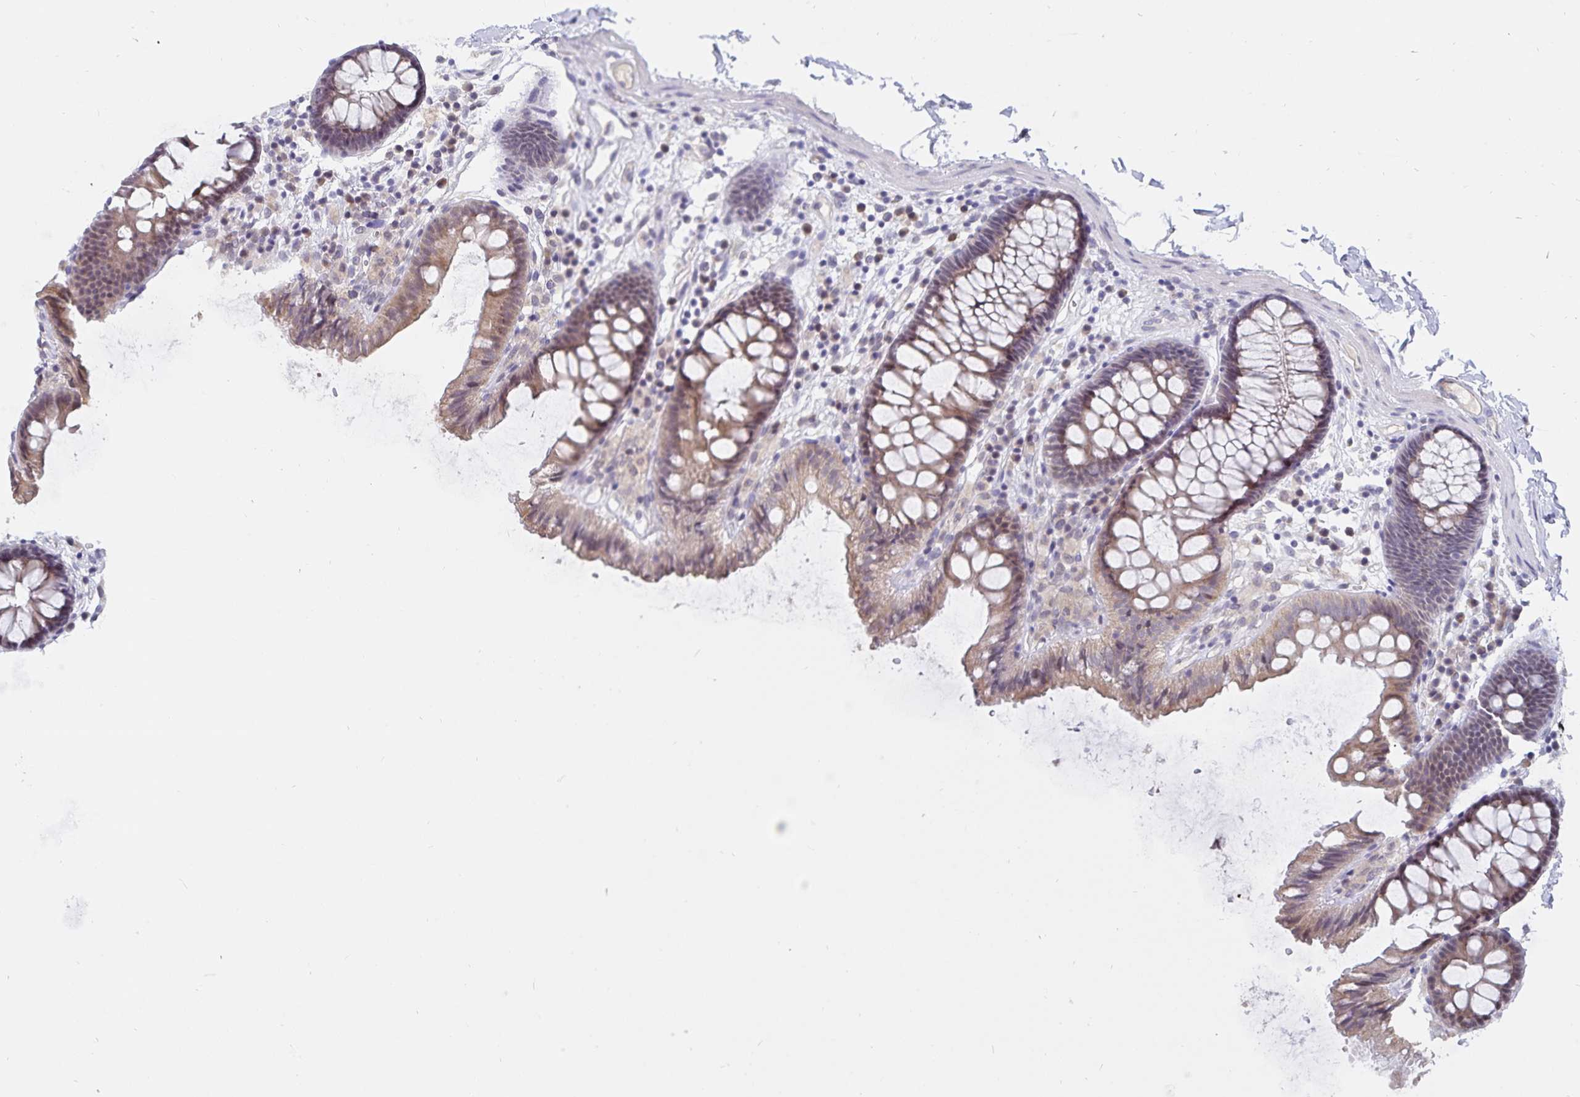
{"staining": {"intensity": "negative", "quantity": "none", "location": "none"}, "tissue": "colon", "cell_type": "Endothelial cells", "image_type": "normal", "snomed": [{"axis": "morphology", "description": "Normal tissue, NOS"}, {"axis": "topography", "description": "Colon"}], "caption": "A high-resolution image shows immunohistochemistry (IHC) staining of unremarkable colon, which reveals no significant positivity in endothelial cells.", "gene": "ATP2A2", "patient": {"sex": "male", "age": 84}}